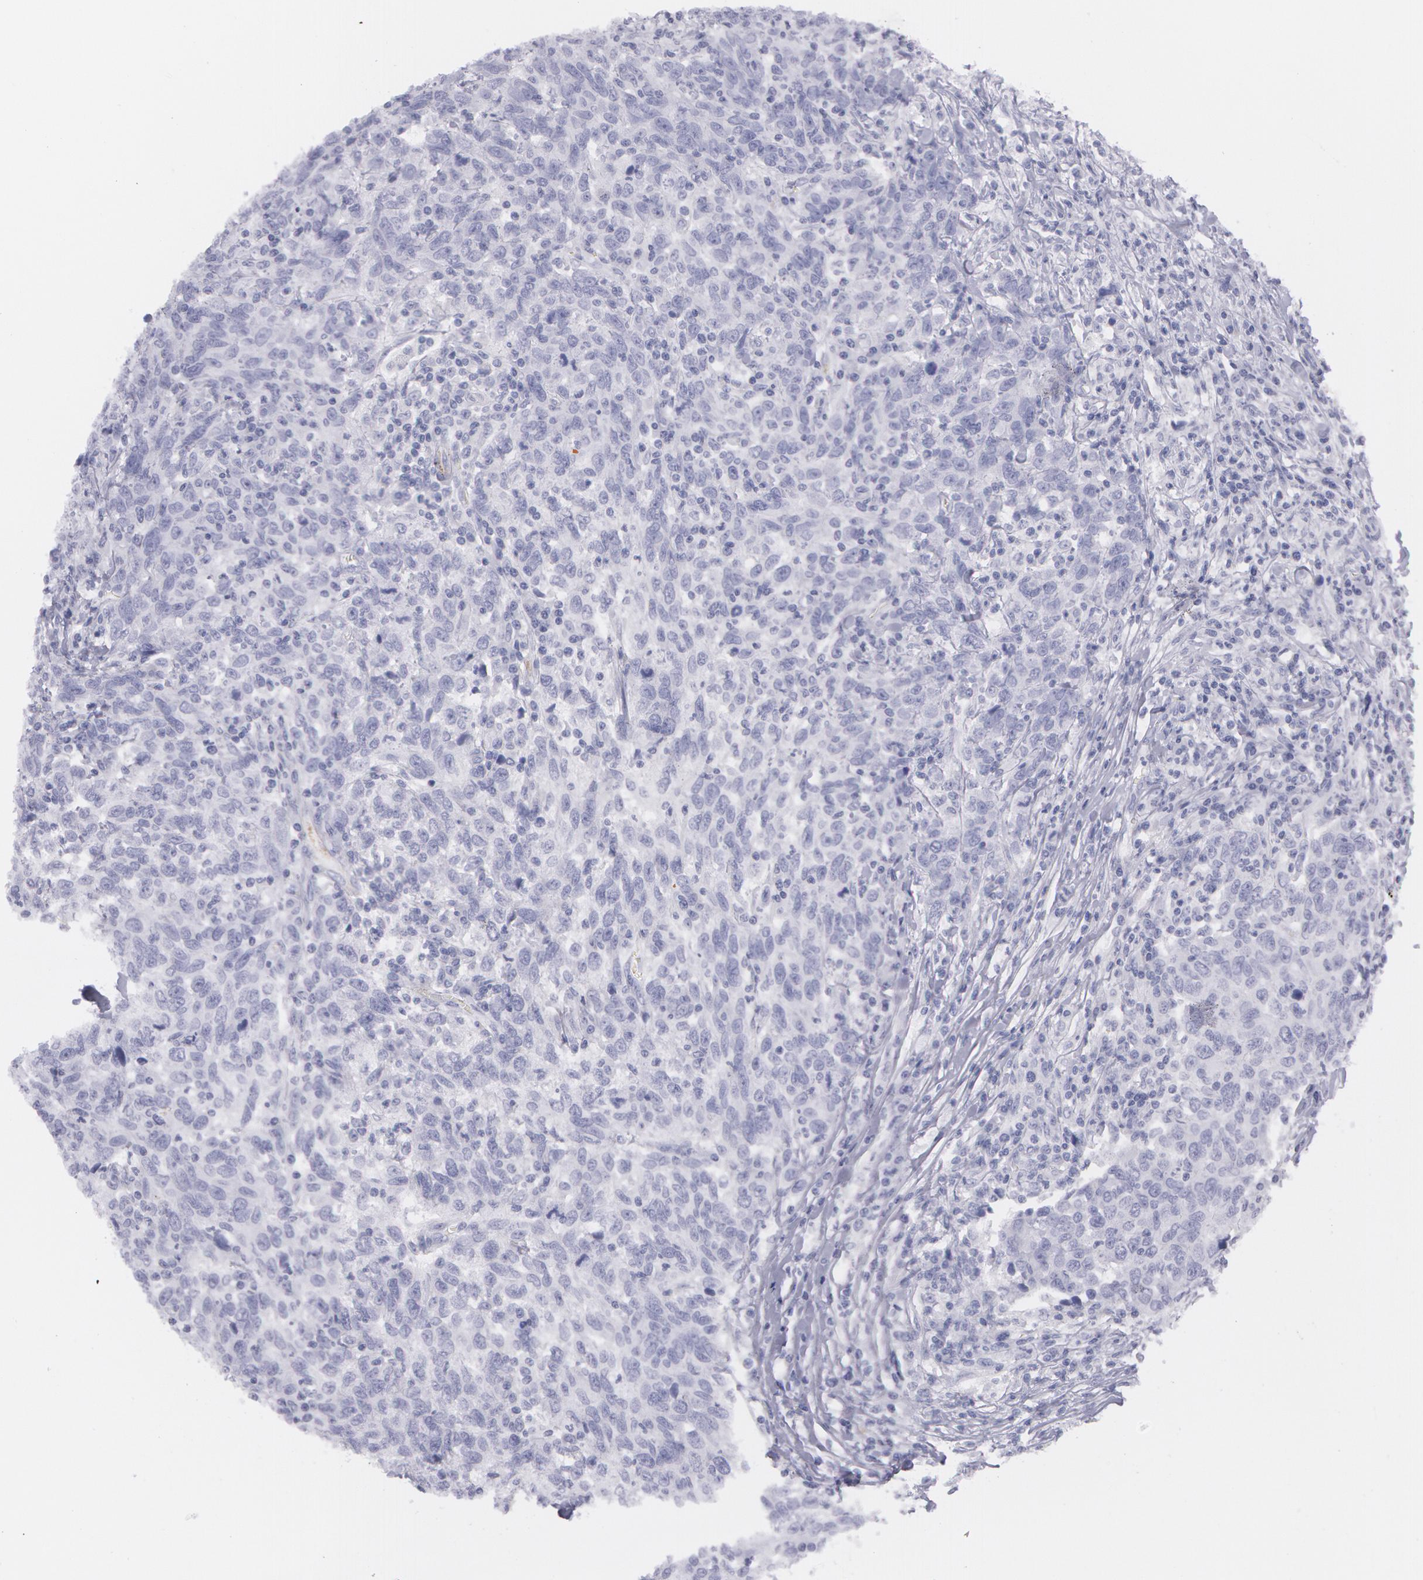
{"staining": {"intensity": "negative", "quantity": "none", "location": "none"}, "tissue": "breast cancer", "cell_type": "Tumor cells", "image_type": "cancer", "snomed": [{"axis": "morphology", "description": "Duct carcinoma"}, {"axis": "topography", "description": "Breast"}], "caption": "This is an immunohistochemistry micrograph of human breast cancer (intraductal carcinoma). There is no positivity in tumor cells.", "gene": "AMACR", "patient": {"sex": "female", "age": 50}}